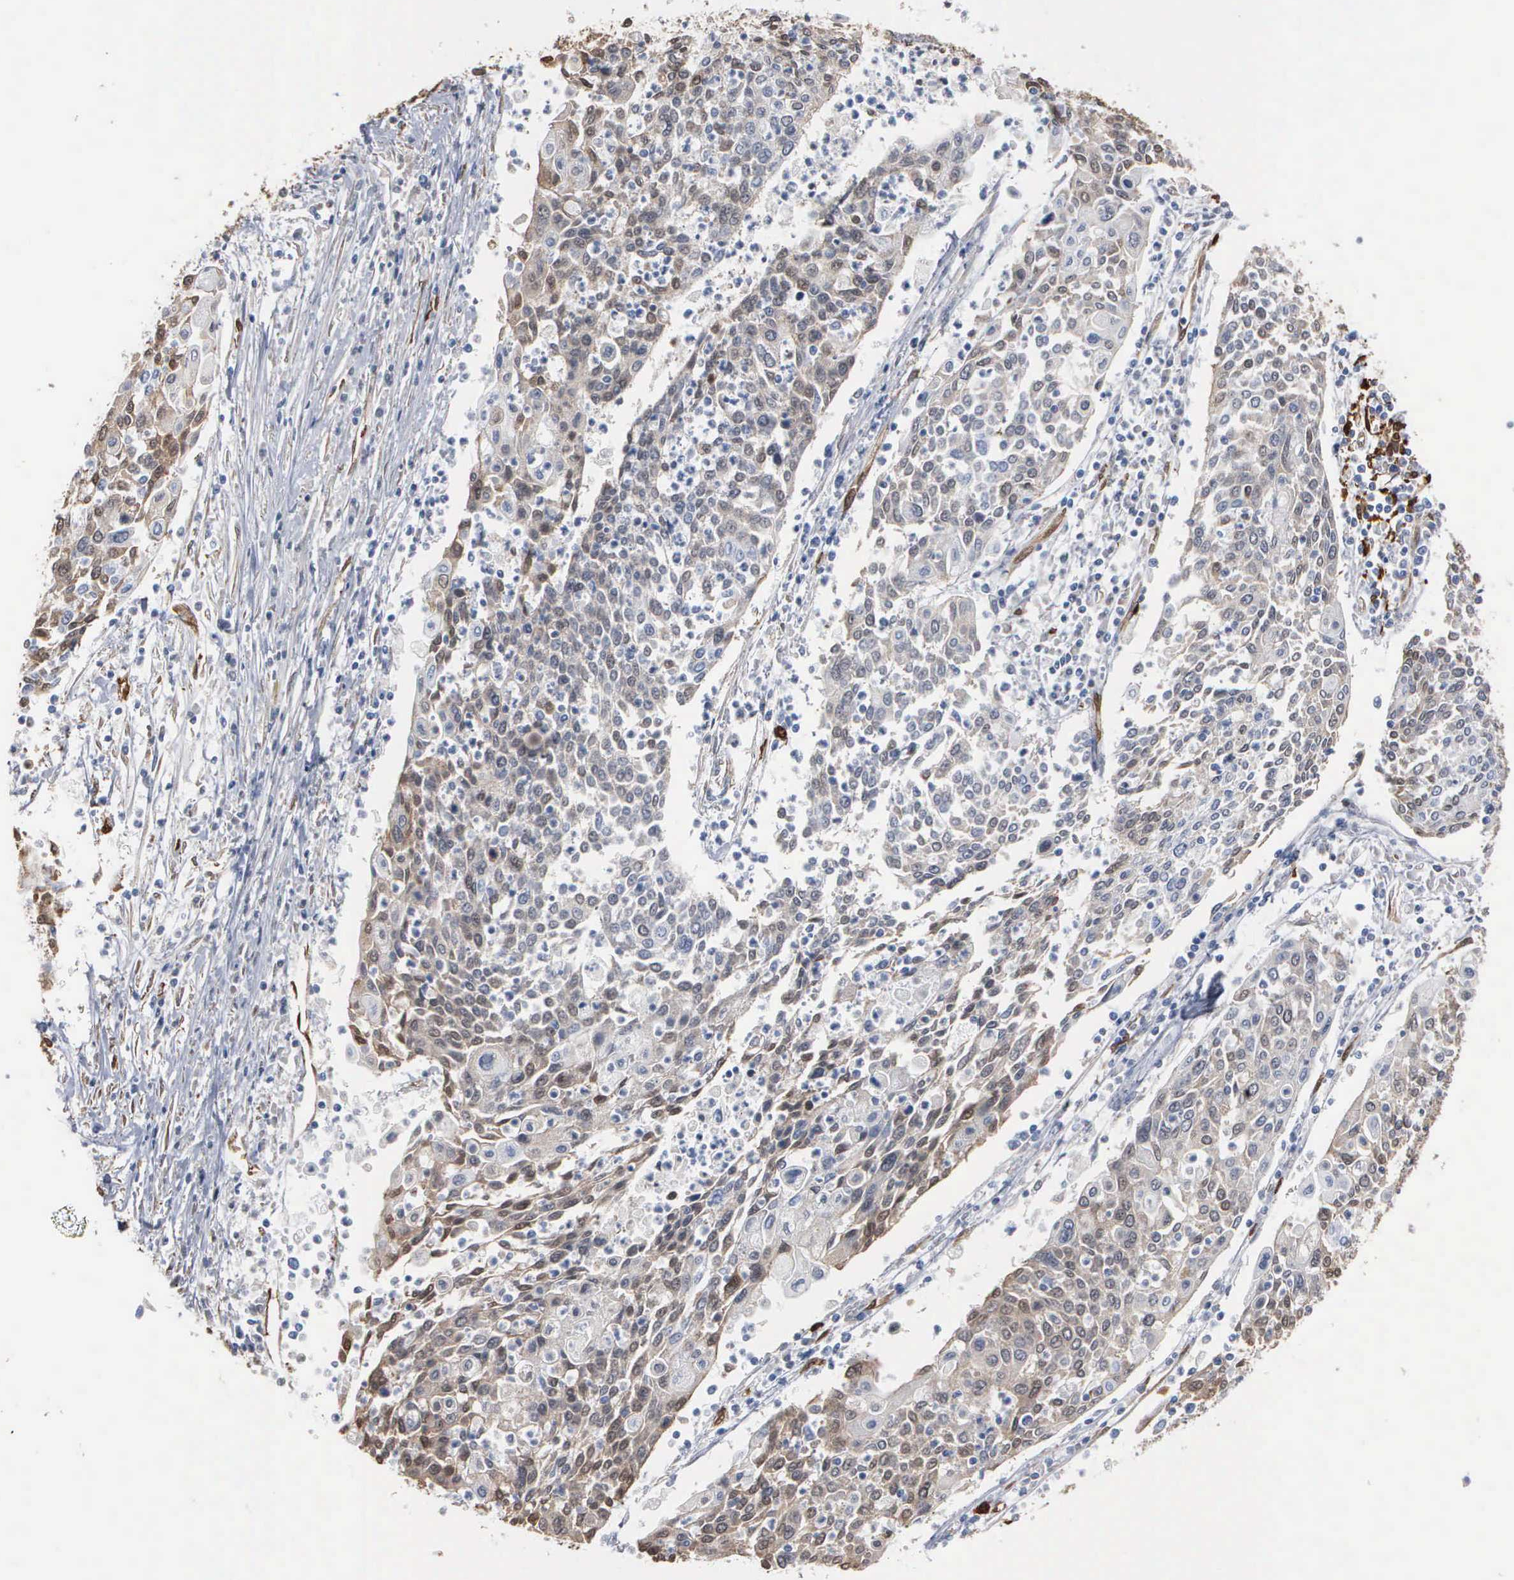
{"staining": {"intensity": "weak", "quantity": ">75%", "location": "cytoplasmic/membranous"}, "tissue": "cervical cancer", "cell_type": "Tumor cells", "image_type": "cancer", "snomed": [{"axis": "morphology", "description": "Squamous cell carcinoma, NOS"}, {"axis": "topography", "description": "Cervix"}], "caption": "Cervical cancer stained with a protein marker exhibits weak staining in tumor cells.", "gene": "FSCN1", "patient": {"sex": "female", "age": 40}}